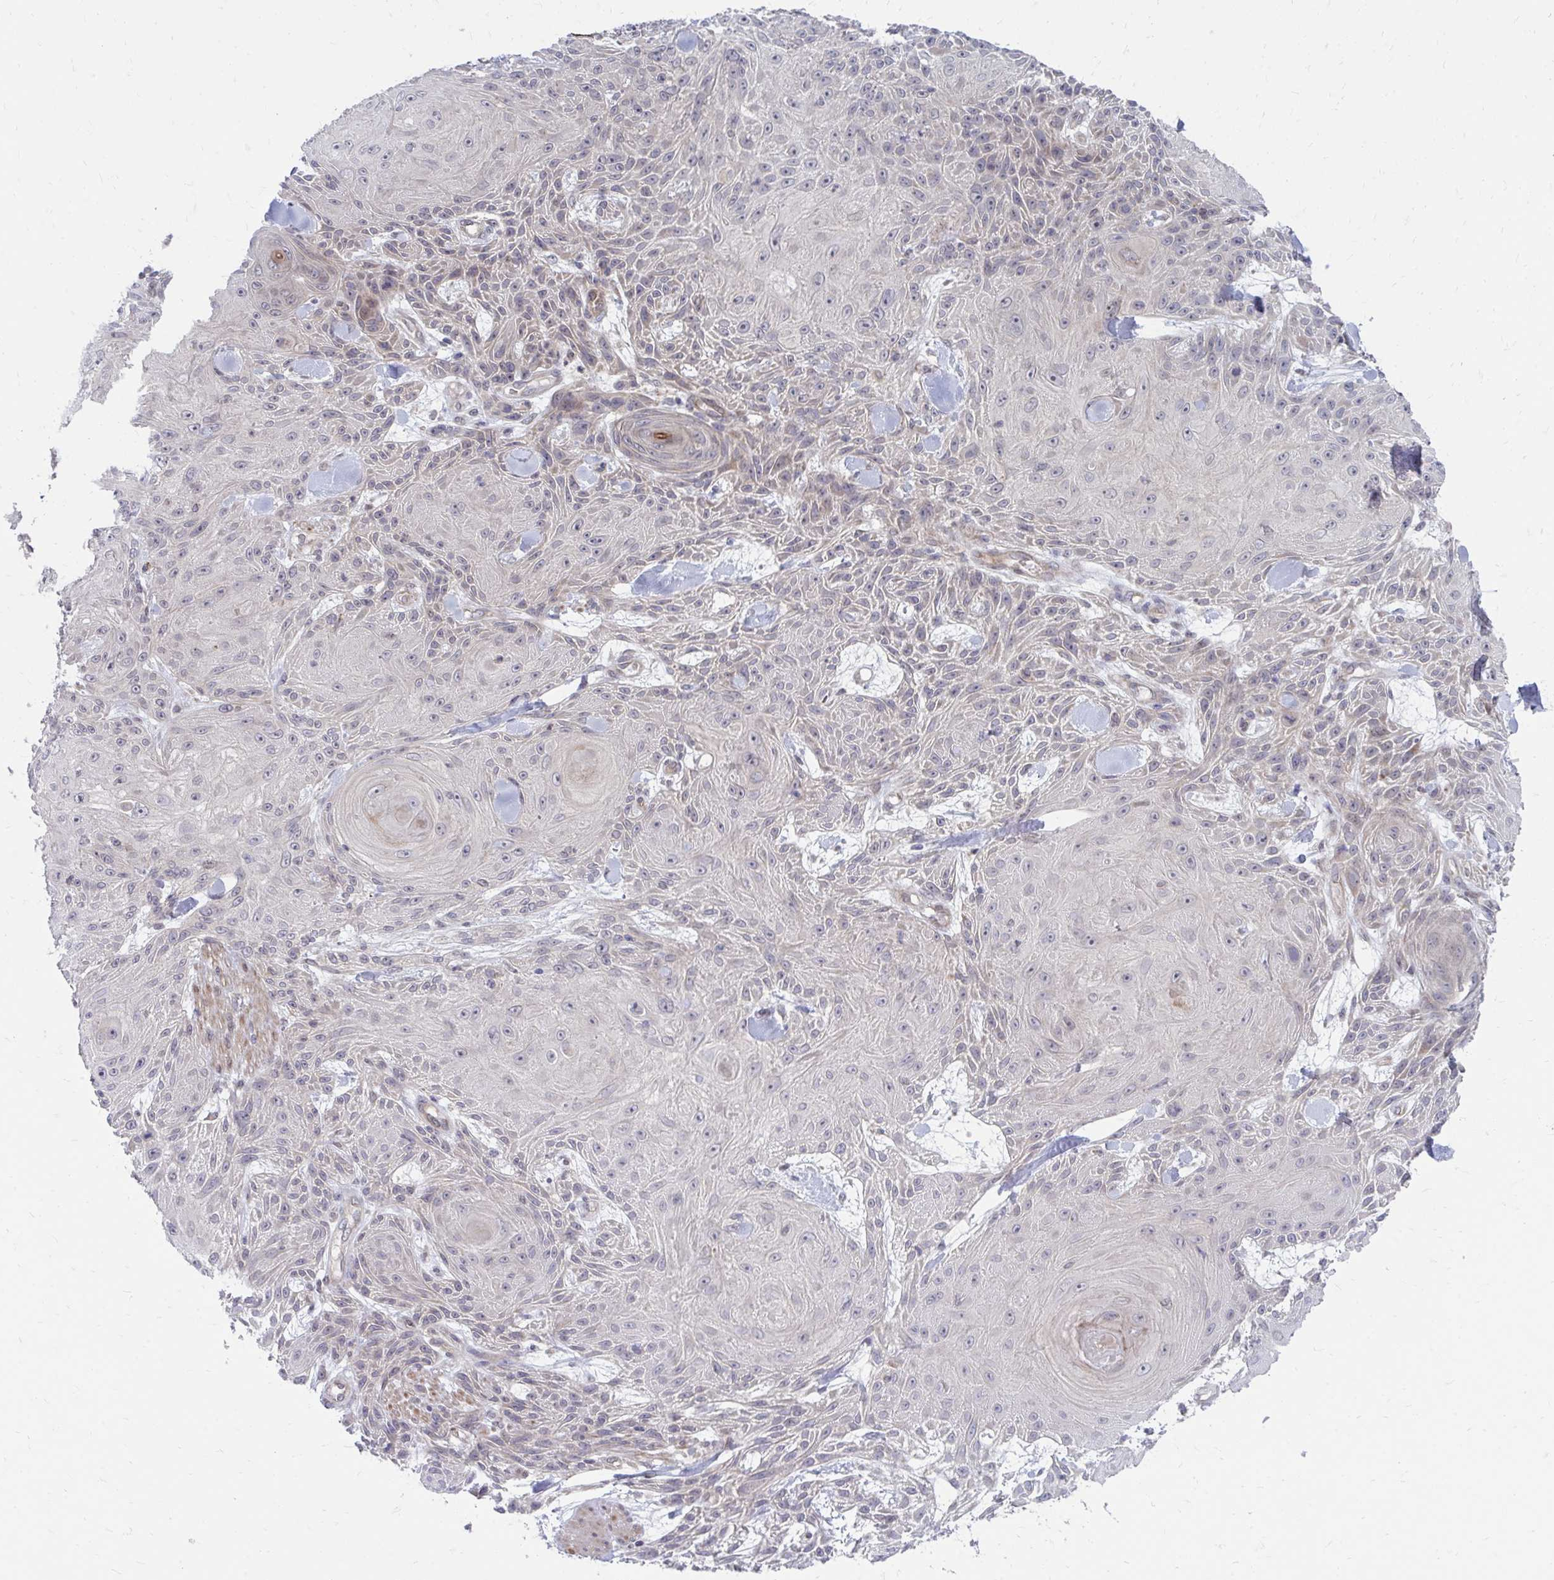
{"staining": {"intensity": "weak", "quantity": "<25%", "location": "cytoplasmic/membranous"}, "tissue": "skin cancer", "cell_type": "Tumor cells", "image_type": "cancer", "snomed": [{"axis": "morphology", "description": "Squamous cell carcinoma, NOS"}, {"axis": "topography", "description": "Skin"}], "caption": "An IHC histopathology image of squamous cell carcinoma (skin) is shown. There is no staining in tumor cells of squamous cell carcinoma (skin).", "gene": "ITPR2", "patient": {"sex": "male", "age": 88}}